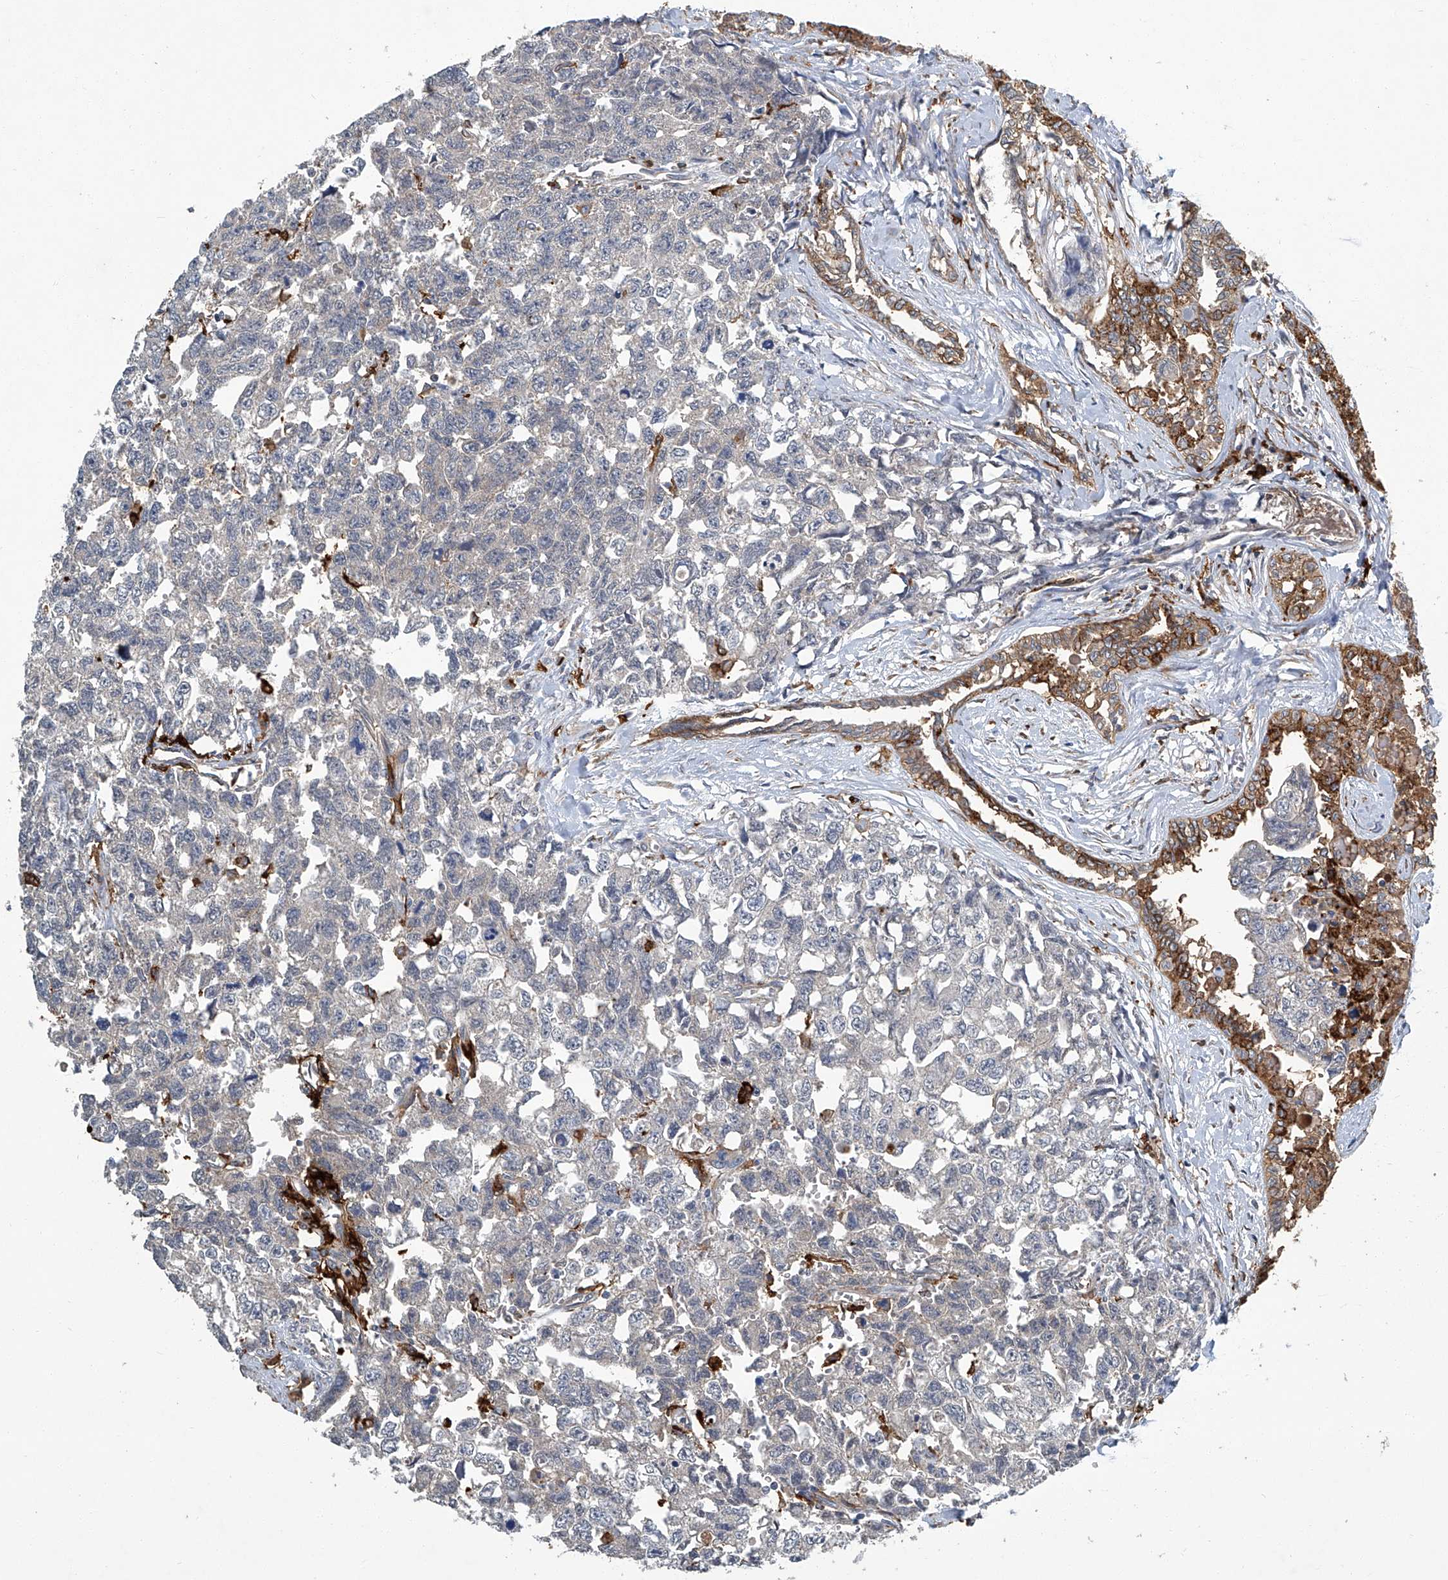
{"staining": {"intensity": "moderate", "quantity": "<25%", "location": "cytoplasmic/membranous"}, "tissue": "testis cancer", "cell_type": "Tumor cells", "image_type": "cancer", "snomed": [{"axis": "morphology", "description": "Carcinoma, Embryonal, NOS"}, {"axis": "topography", "description": "Testis"}], "caption": "Embryonal carcinoma (testis) stained with DAB immunohistochemistry exhibits low levels of moderate cytoplasmic/membranous expression in approximately <25% of tumor cells.", "gene": "FAM167A", "patient": {"sex": "male", "age": 31}}